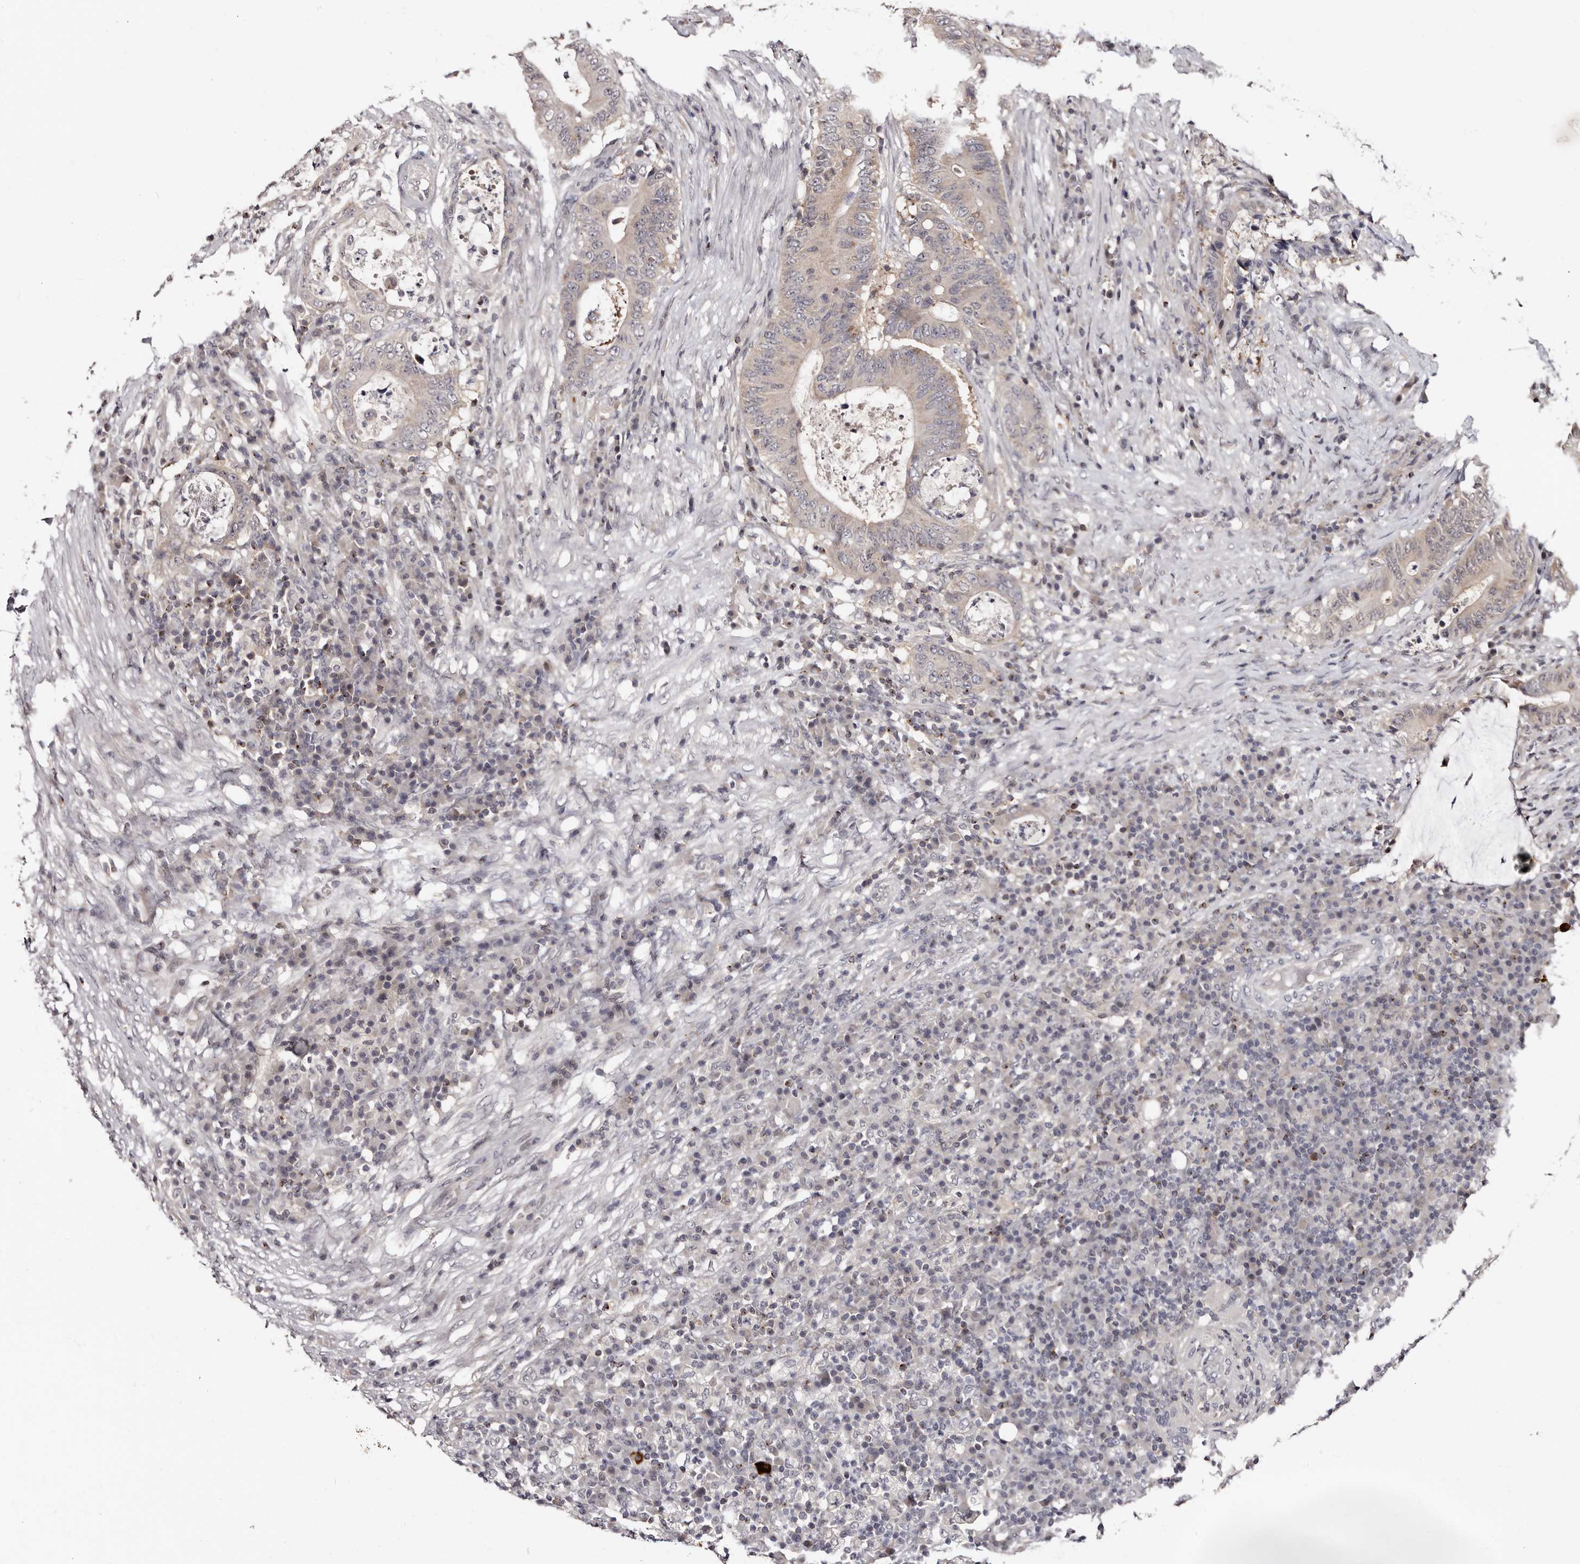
{"staining": {"intensity": "moderate", "quantity": "25%-75%", "location": "cytoplasmic/membranous"}, "tissue": "colorectal cancer", "cell_type": "Tumor cells", "image_type": "cancer", "snomed": [{"axis": "morphology", "description": "Adenocarcinoma, NOS"}, {"axis": "topography", "description": "Colon"}], "caption": "DAB (3,3'-diaminobenzidine) immunohistochemical staining of adenocarcinoma (colorectal) displays moderate cytoplasmic/membranous protein expression in about 25%-75% of tumor cells.", "gene": "PHF20L1", "patient": {"sex": "male", "age": 83}}